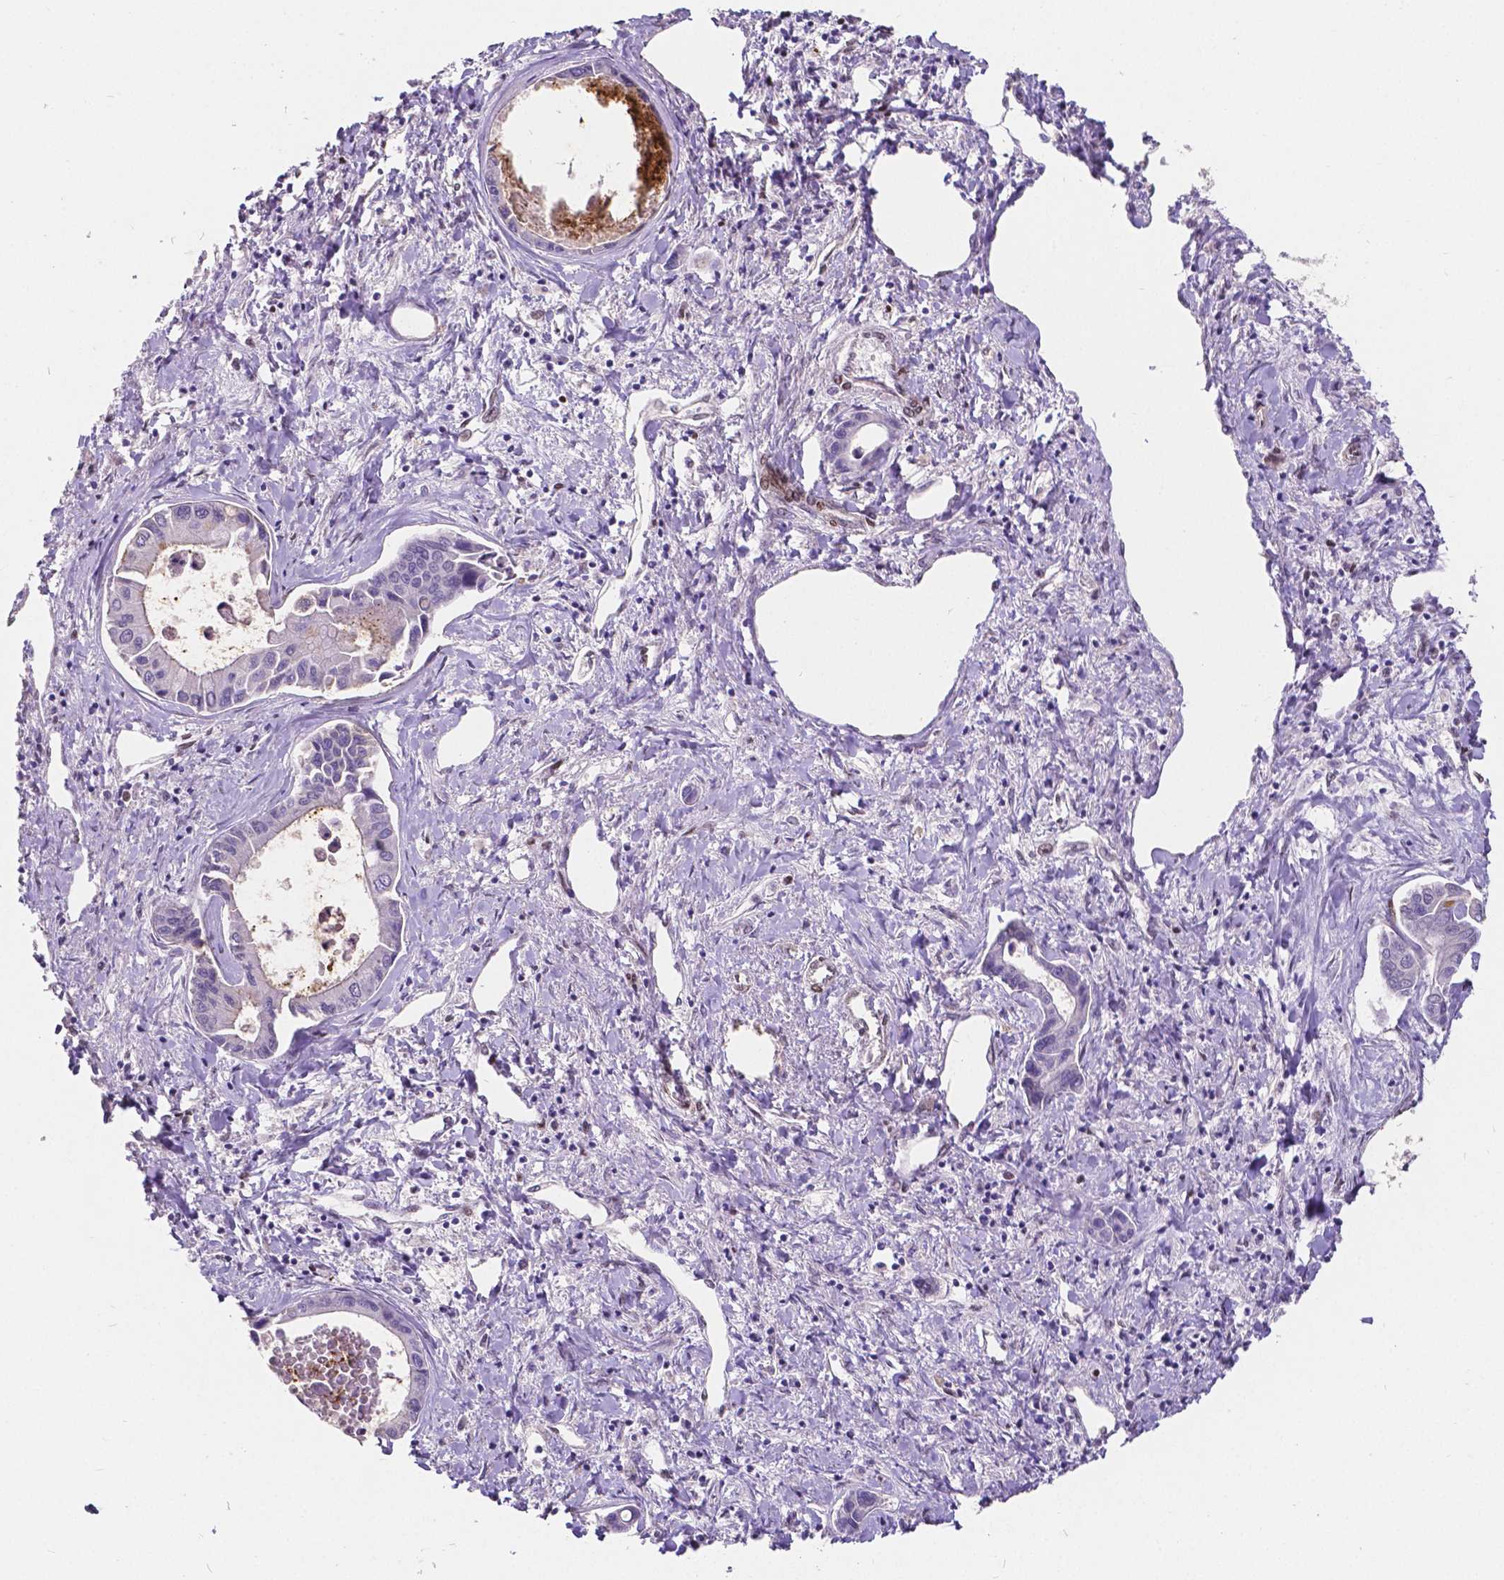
{"staining": {"intensity": "negative", "quantity": "none", "location": "none"}, "tissue": "liver cancer", "cell_type": "Tumor cells", "image_type": "cancer", "snomed": [{"axis": "morphology", "description": "Cholangiocarcinoma"}, {"axis": "topography", "description": "Liver"}], "caption": "Immunohistochemical staining of liver cancer (cholangiocarcinoma) demonstrates no significant positivity in tumor cells.", "gene": "MEF2C", "patient": {"sex": "male", "age": 66}}